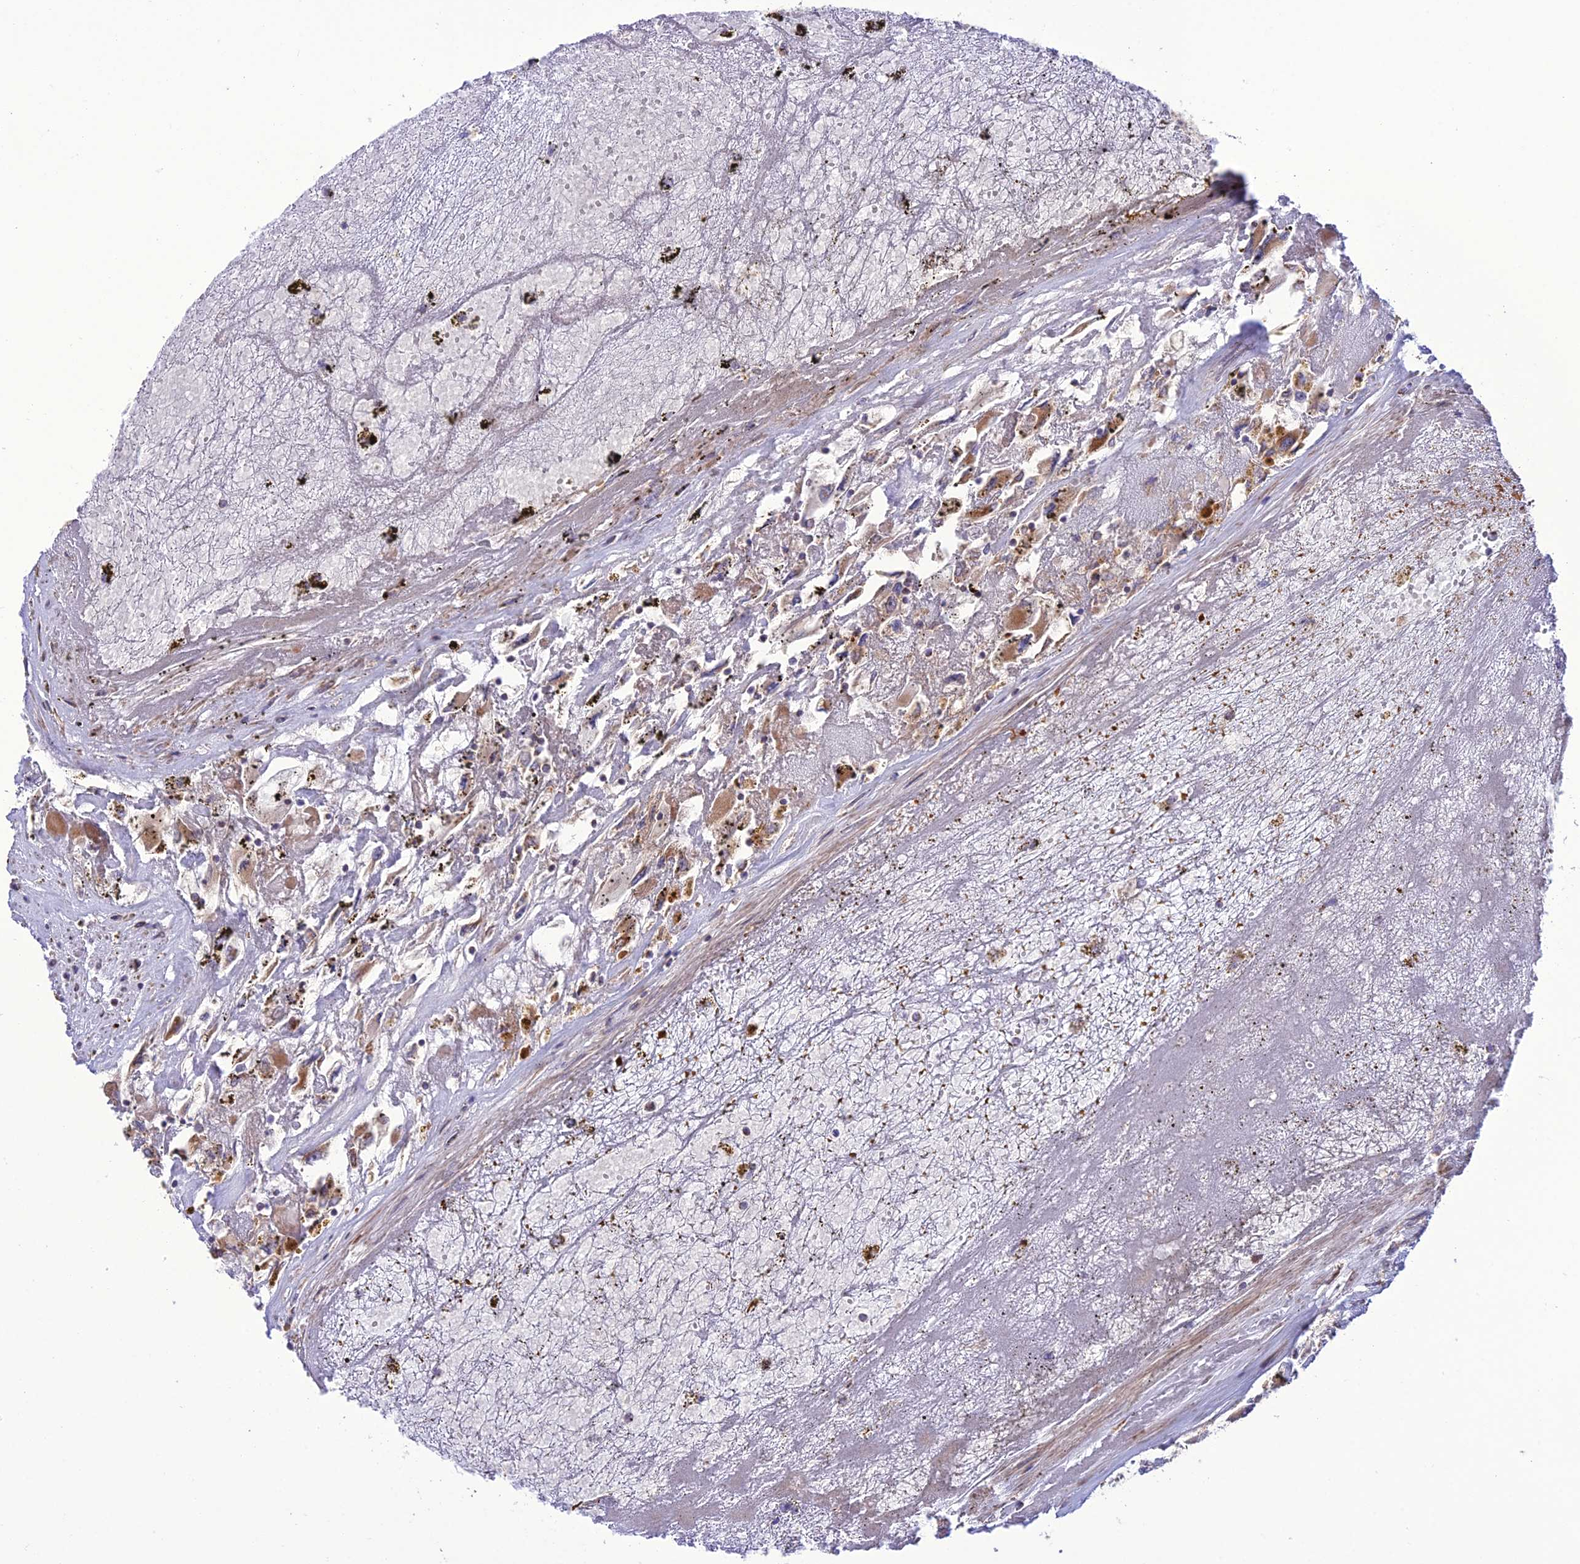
{"staining": {"intensity": "moderate", "quantity": "25%-75%", "location": "cytoplasmic/membranous"}, "tissue": "renal cancer", "cell_type": "Tumor cells", "image_type": "cancer", "snomed": [{"axis": "morphology", "description": "Adenocarcinoma, NOS"}, {"axis": "topography", "description": "Kidney"}], "caption": "About 25%-75% of tumor cells in renal adenocarcinoma show moderate cytoplasmic/membranous protein positivity as visualized by brown immunohistochemical staining.", "gene": "PPIL3", "patient": {"sex": "female", "age": 52}}